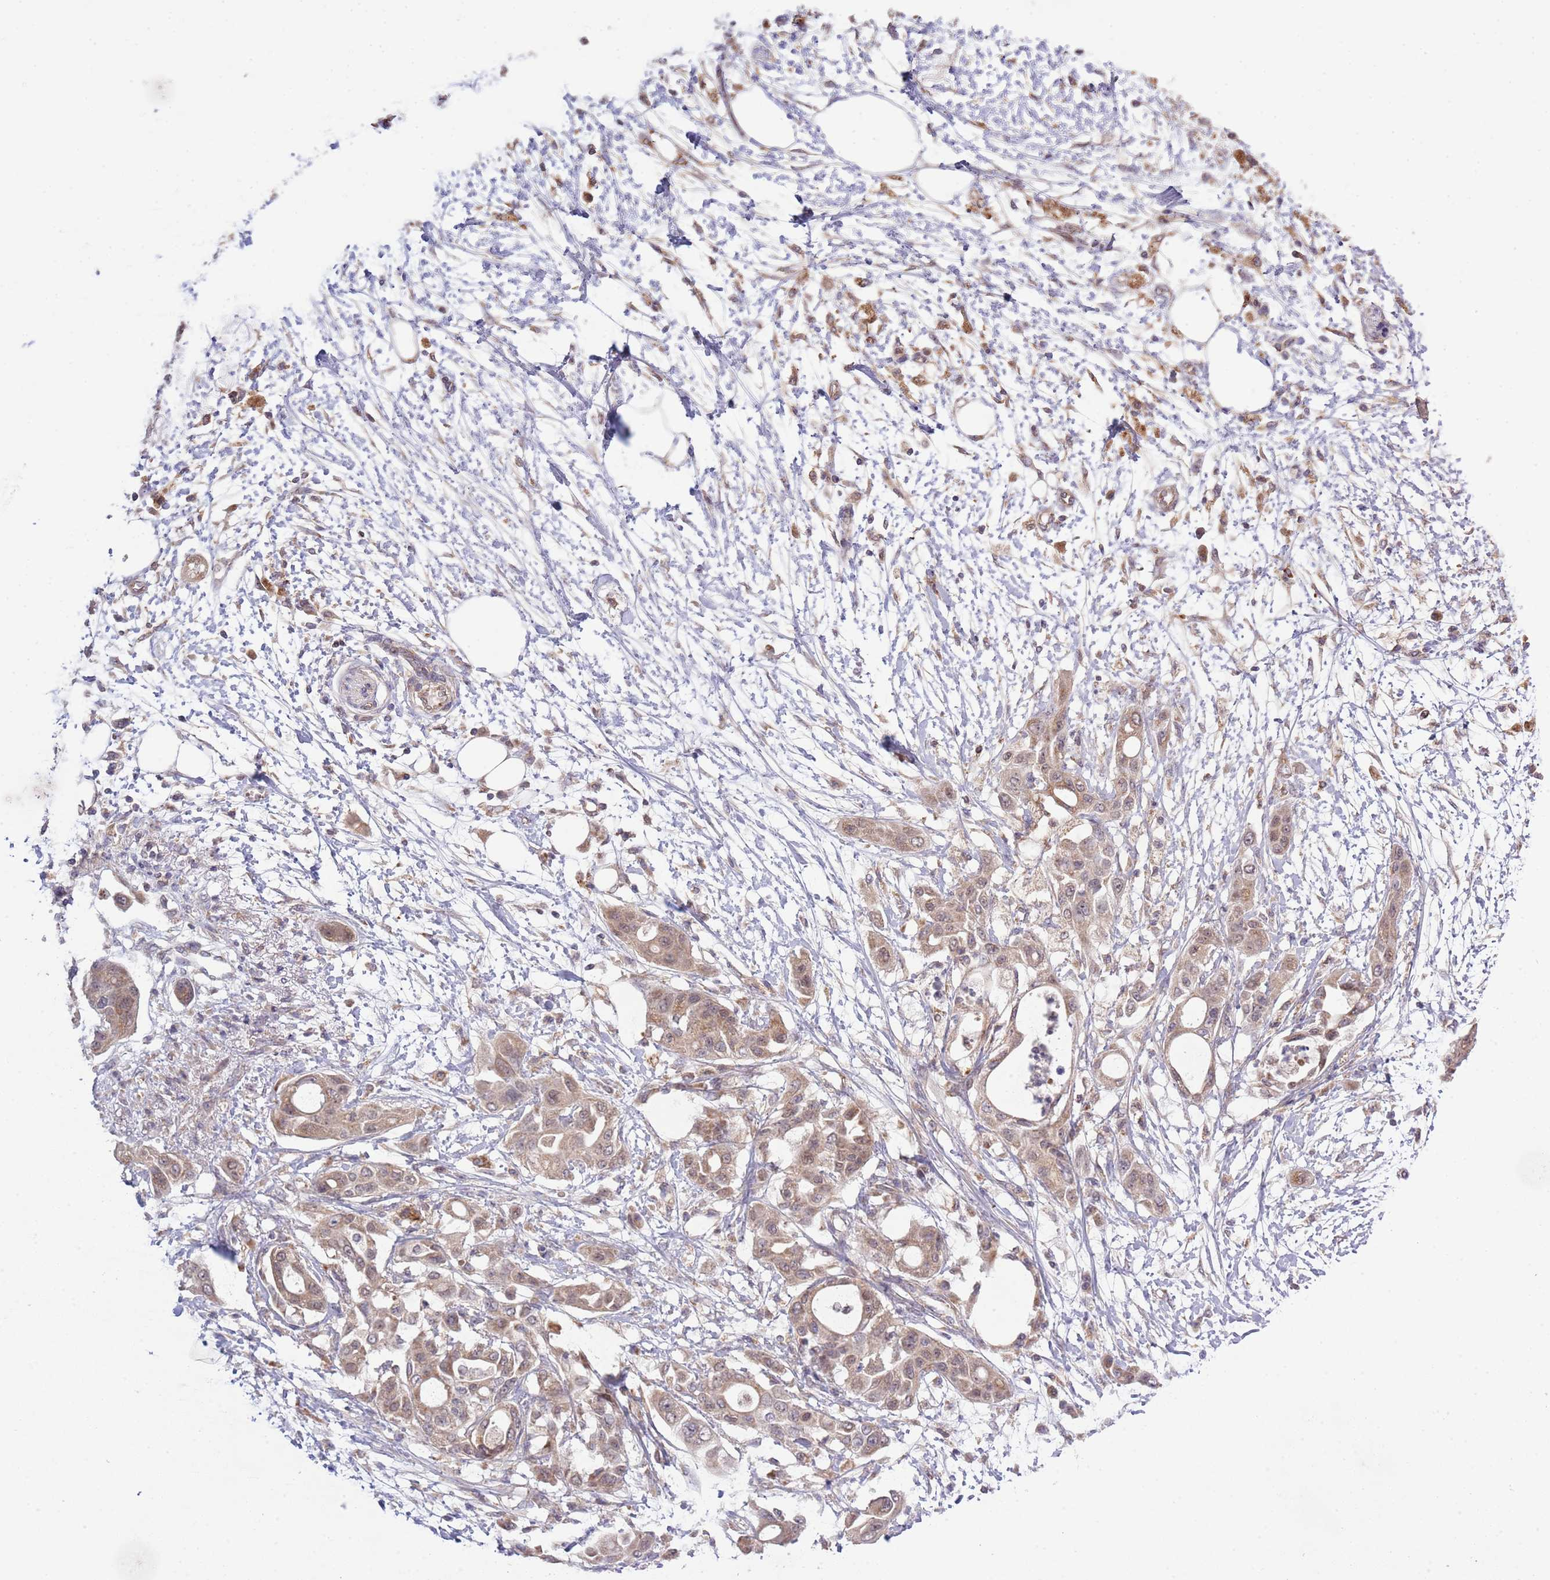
{"staining": {"intensity": "weak", "quantity": ">75%", "location": "cytoplasmic/membranous,nuclear"}, "tissue": "pancreatic cancer", "cell_type": "Tumor cells", "image_type": "cancer", "snomed": [{"axis": "morphology", "description": "Adenocarcinoma, NOS"}, {"axis": "topography", "description": "Pancreas"}], "caption": "A brown stain labels weak cytoplasmic/membranous and nuclear staining of a protein in human pancreatic cancer tumor cells.", "gene": "IVD", "patient": {"sex": "male", "age": 68}}